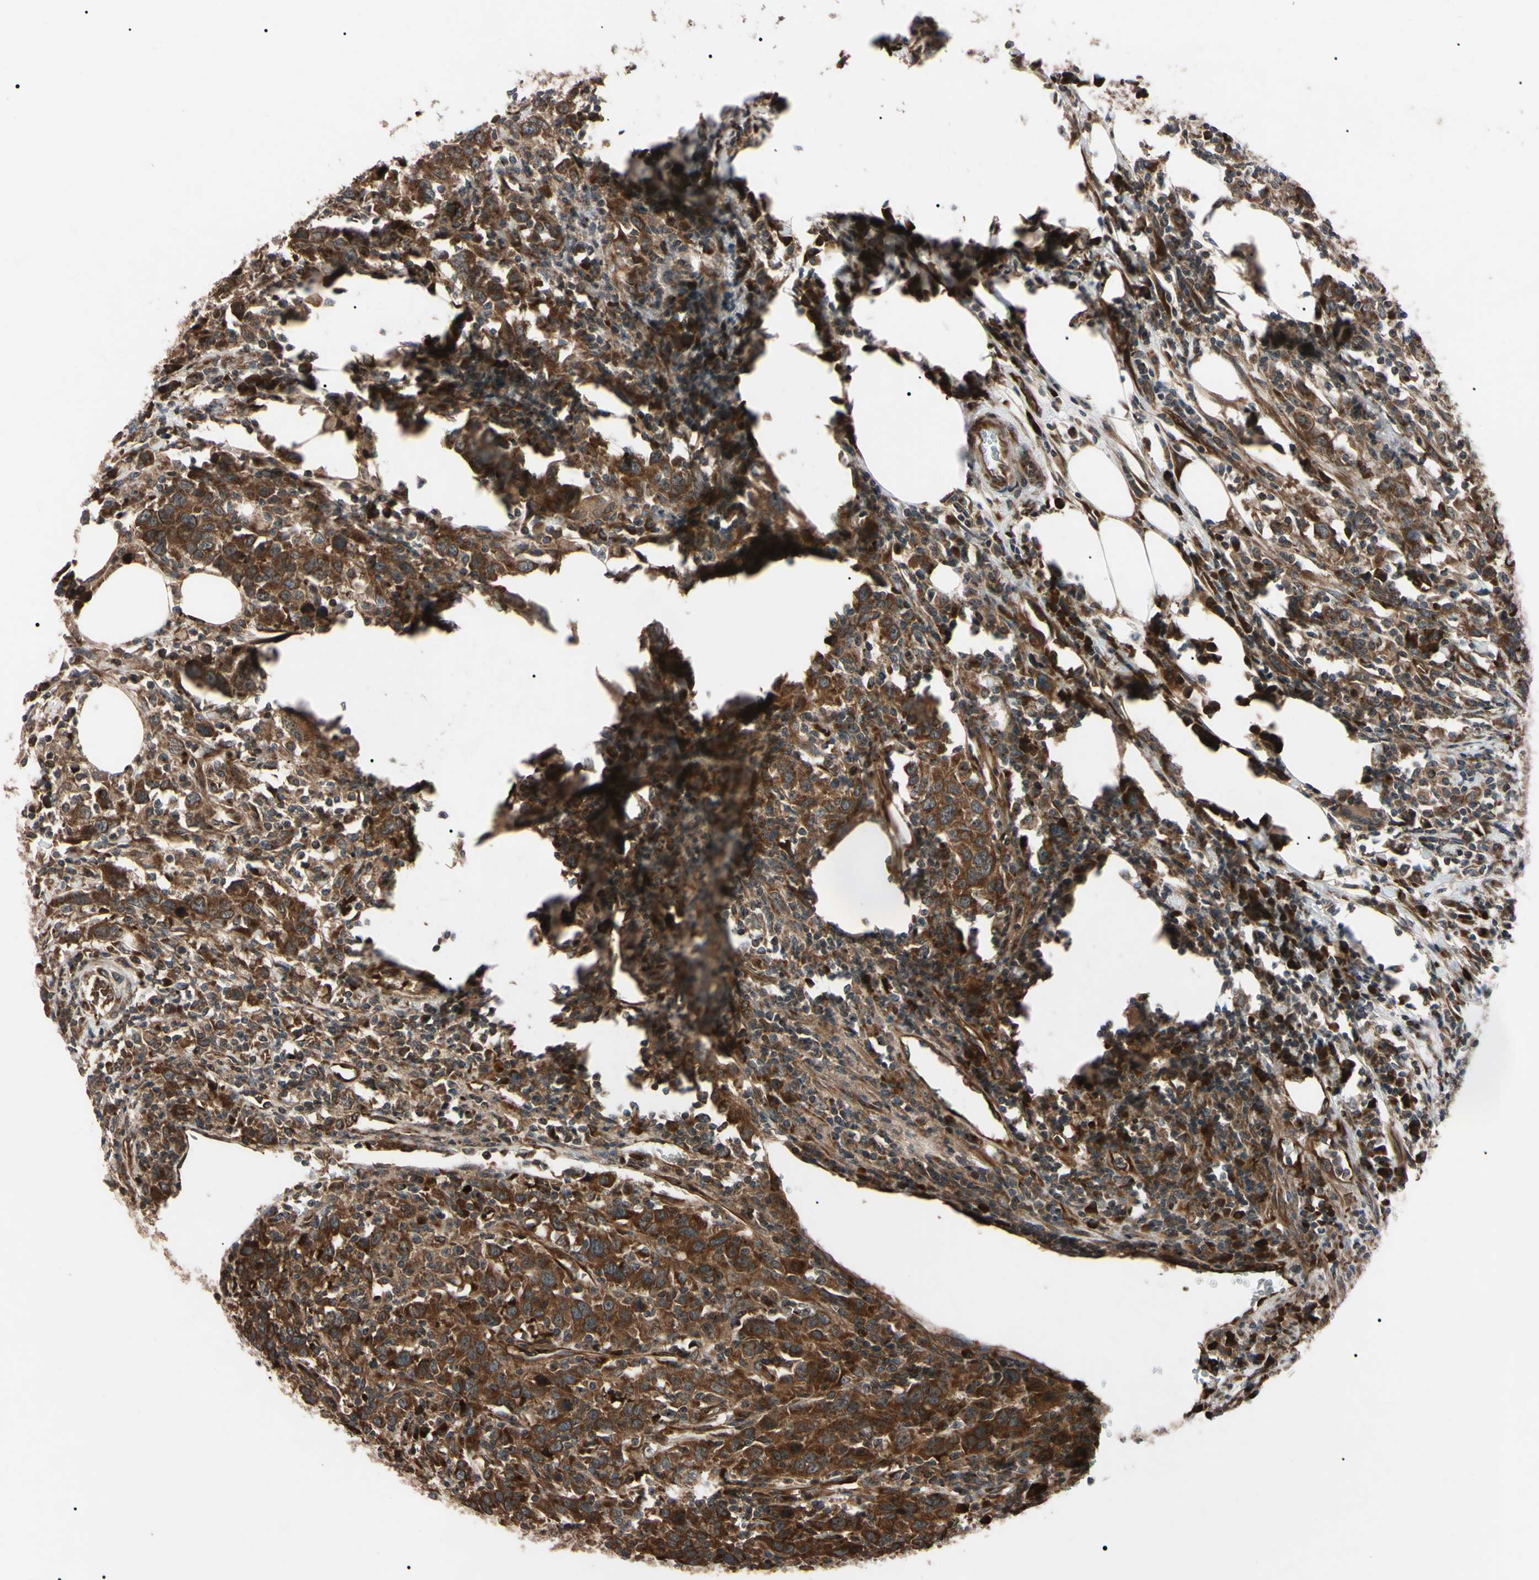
{"staining": {"intensity": "strong", "quantity": ">75%", "location": "cytoplasmic/membranous"}, "tissue": "urothelial cancer", "cell_type": "Tumor cells", "image_type": "cancer", "snomed": [{"axis": "morphology", "description": "Urothelial carcinoma, High grade"}, {"axis": "topography", "description": "Urinary bladder"}], "caption": "An immunohistochemistry photomicrograph of neoplastic tissue is shown. Protein staining in brown shows strong cytoplasmic/membranous positivity in urothelial carcinoma (high-grade) within tumor cells.", "gene": "GUCY1B1", "patient": {"sex": "male", "age": 61}}